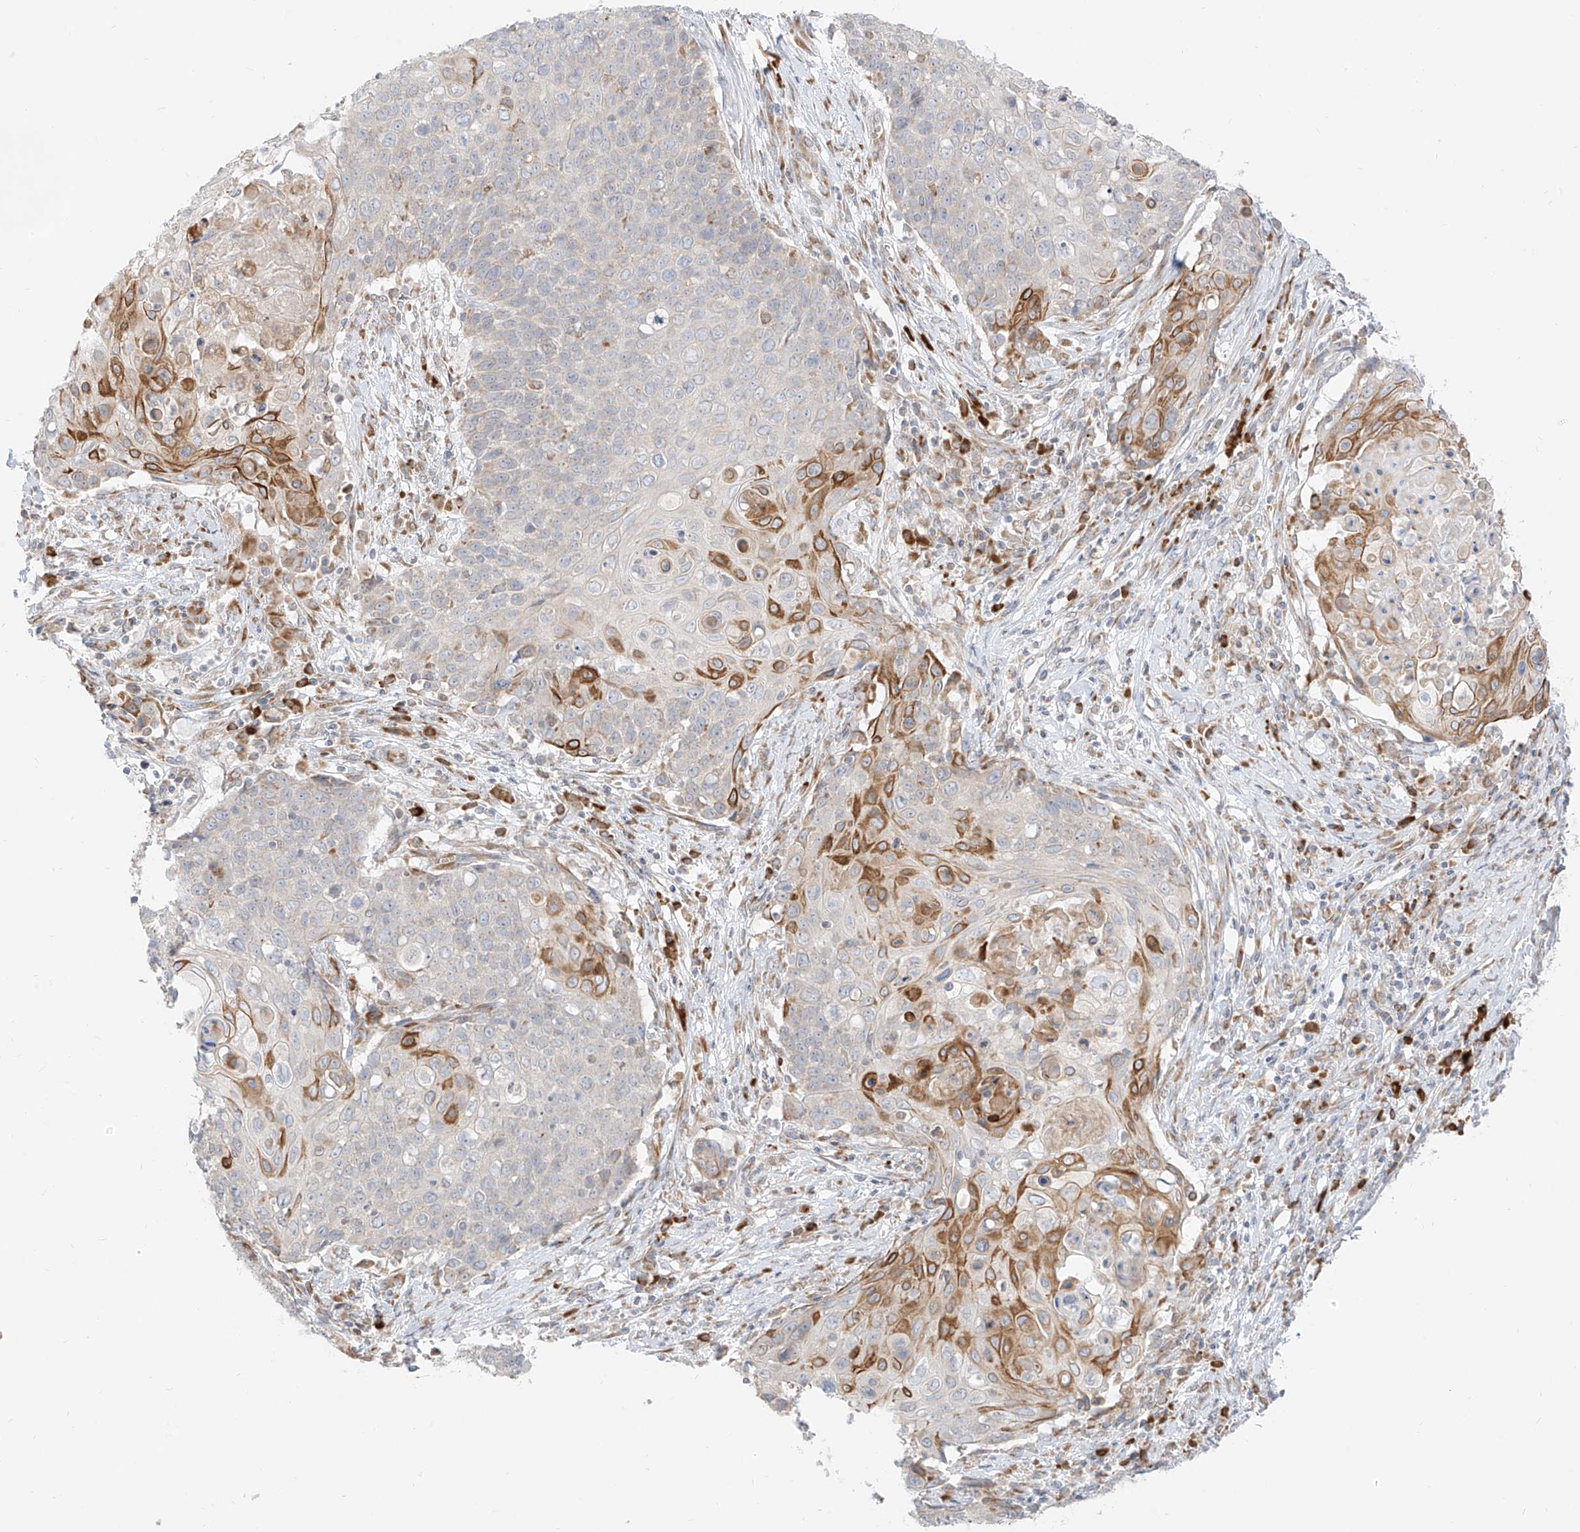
{"staining": {"intensity": "moderate", "quantity": "25%-75%", "location": "cytoplasmic/membranous"}, "tissue": "cervical cancer", "cell_type": "Tumor cells", "image_type": "cancer", "snomed": [{"axis": "morphology", "description": "Squamous cell carcinoma, NOS"}, {"axis": "topography", "description": "Cervix"}], "caption": "The image demonstrates a brown stain indicating the presence of a protein in the cytoplasmic/membranous of tumor cells in cervical squamous cell carcinoma.", "gene": "STT3A", "patient": {"sex": "female", "age": 39}}